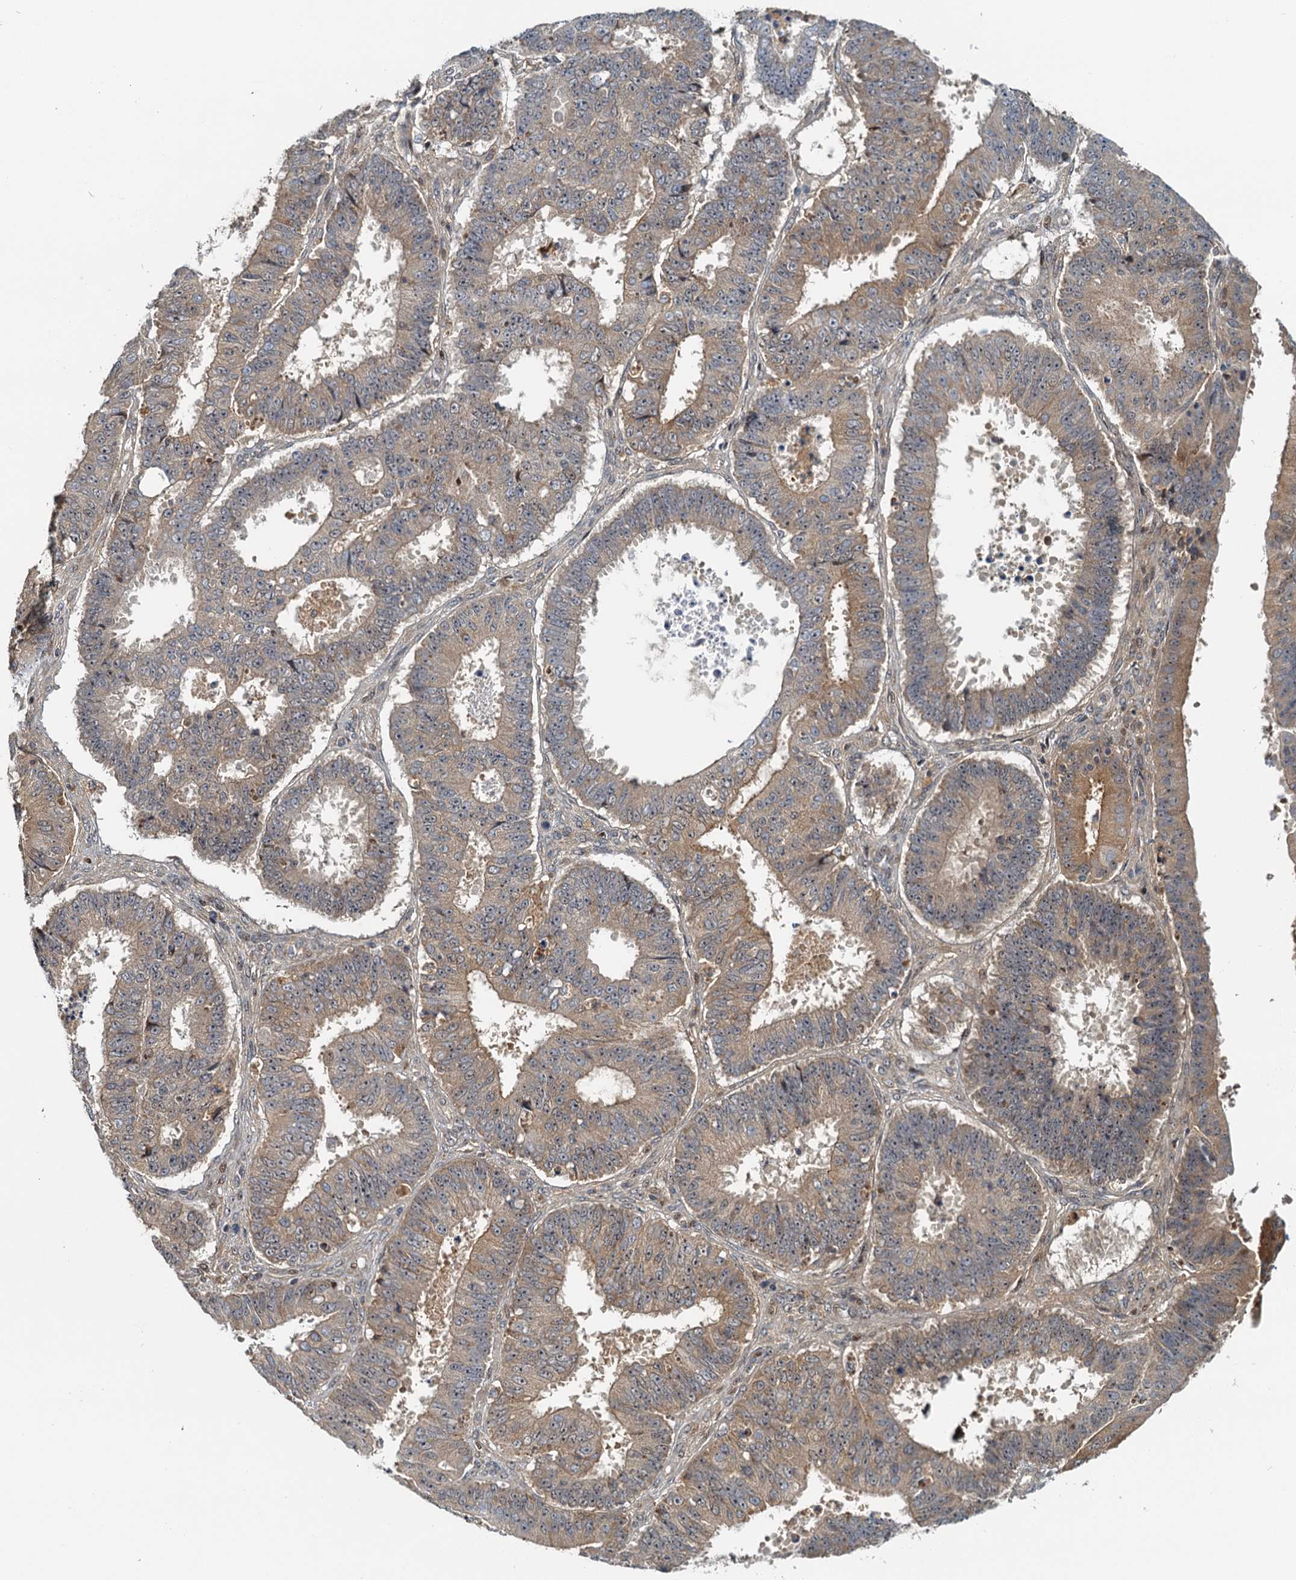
{"staining": {"intensity": "weak", "quantity": ">75%", "location": "cytoplasmic/membranous"}, "tissue": "ovarian cancer", "cell_type": "Tumor cells", "image_type": "cancer", "snomed": [{"axis": "morphology", "description": "Carcinoma, endometroid"}, {"axis": "topography", "description": "Appendix"}, {"axis": "topography", "description": "Ovary"}], "caption": "IHC histopathology image of human endometroid carcinoma (ovarian) stained for a protein (brown), which exhibits low levels of weak cytoplasmic/membranous expression in about >75% of tumor cells.", "gene": "TOLLIP", "patient": {"sex": "female", "age": 42}}